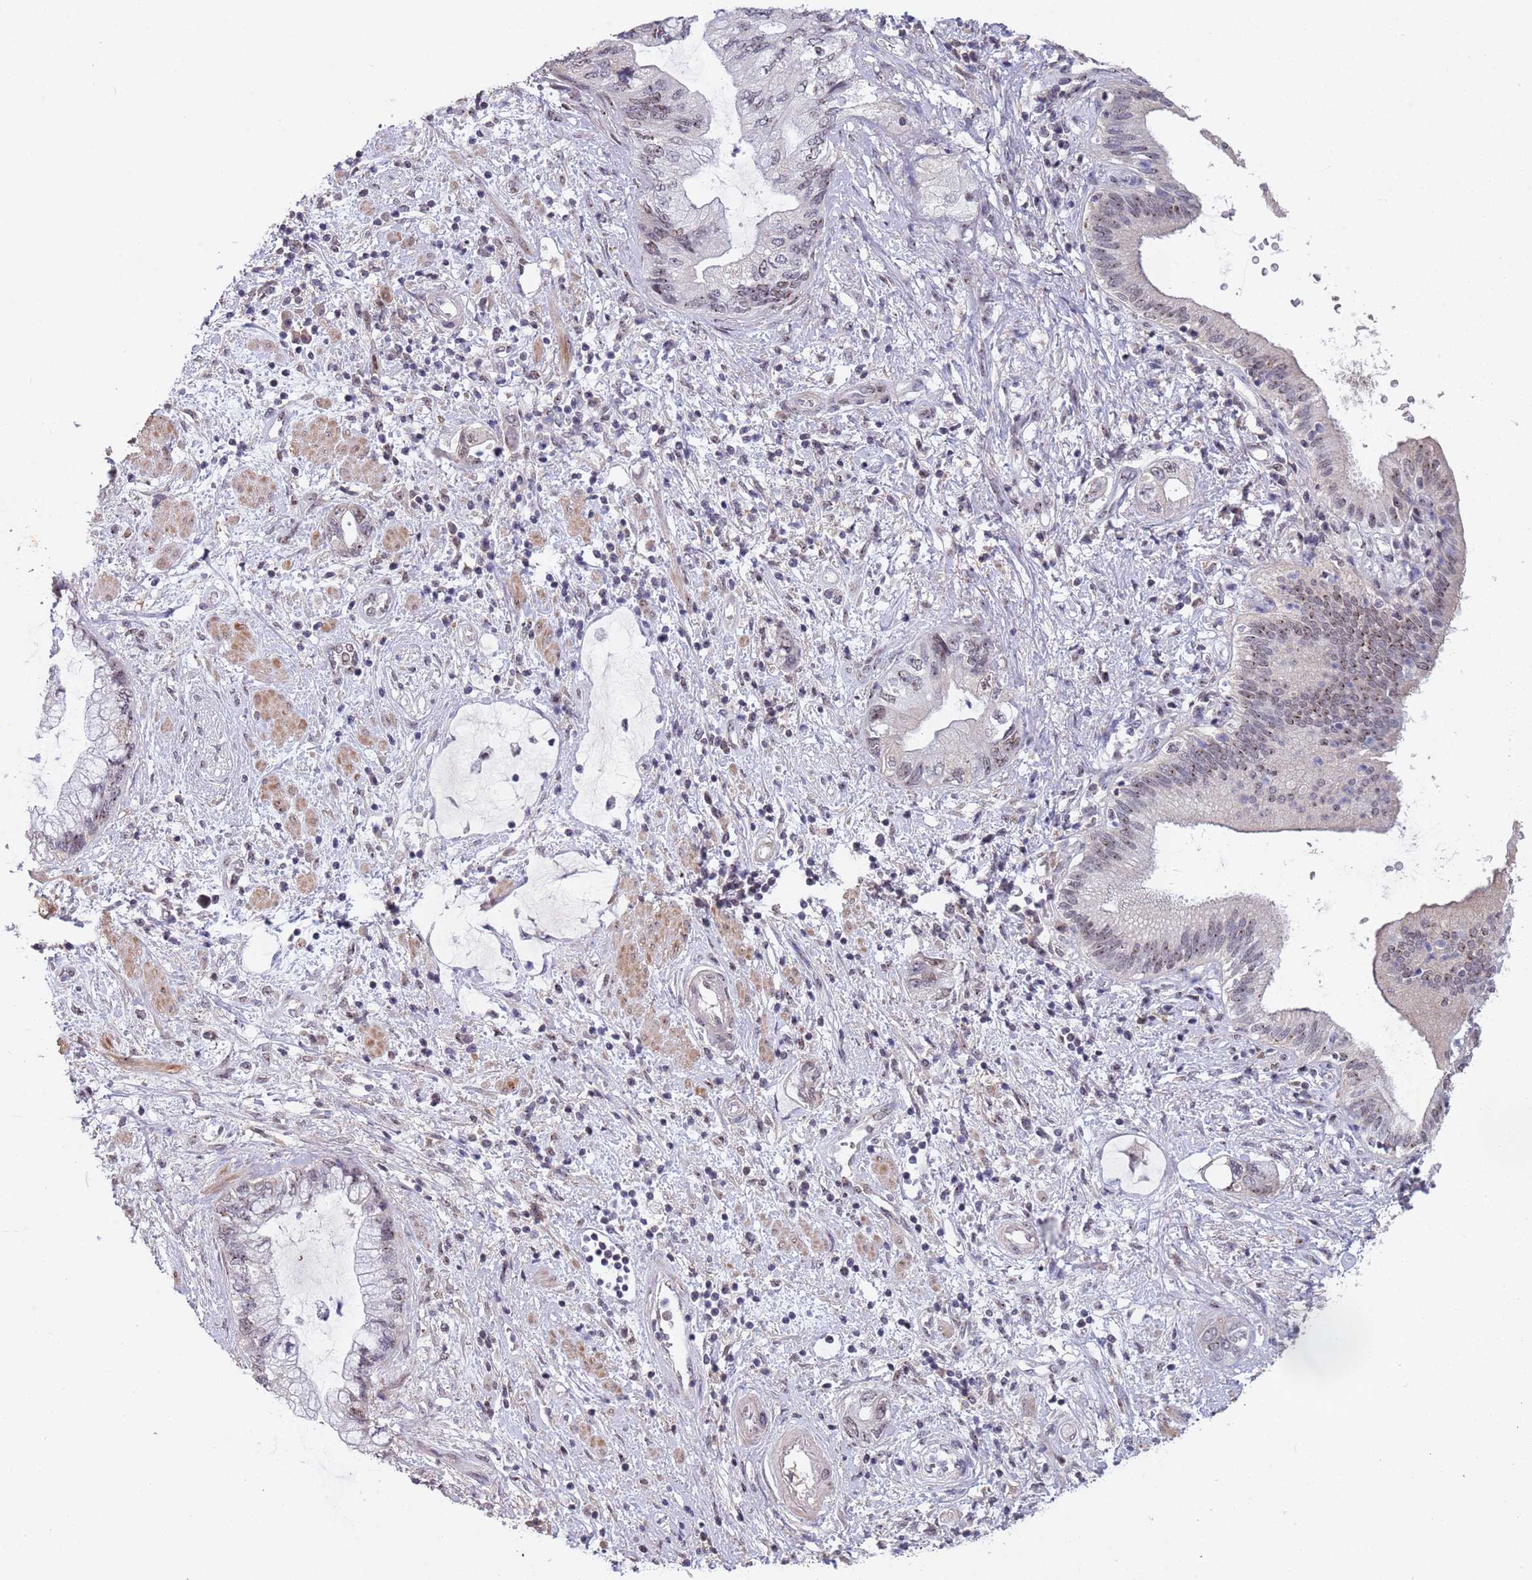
{"staining": {"intensity": "weak", "quantity": "25%-75%", "location": "nuclear"}, "tissue": "pancreatic cancer", "cell_type": "Tumor cells", "image_type": "cancer", "snomed": [{"axis": "morphology", "description": "Adenocarcinoma, NOS"}, {"axis": "topography", "description": "Pancreas"}], "caption": "A low amount of weak nuclear positivity is identified in approximately 25%-75% of tumor cells in pancreatic adenocarcinoma tissue. (DAB = brown stain, brightfield microscopy at high magnification).", "gene": "CIZ1", "patient": {"sex": "female", "age": 73}}